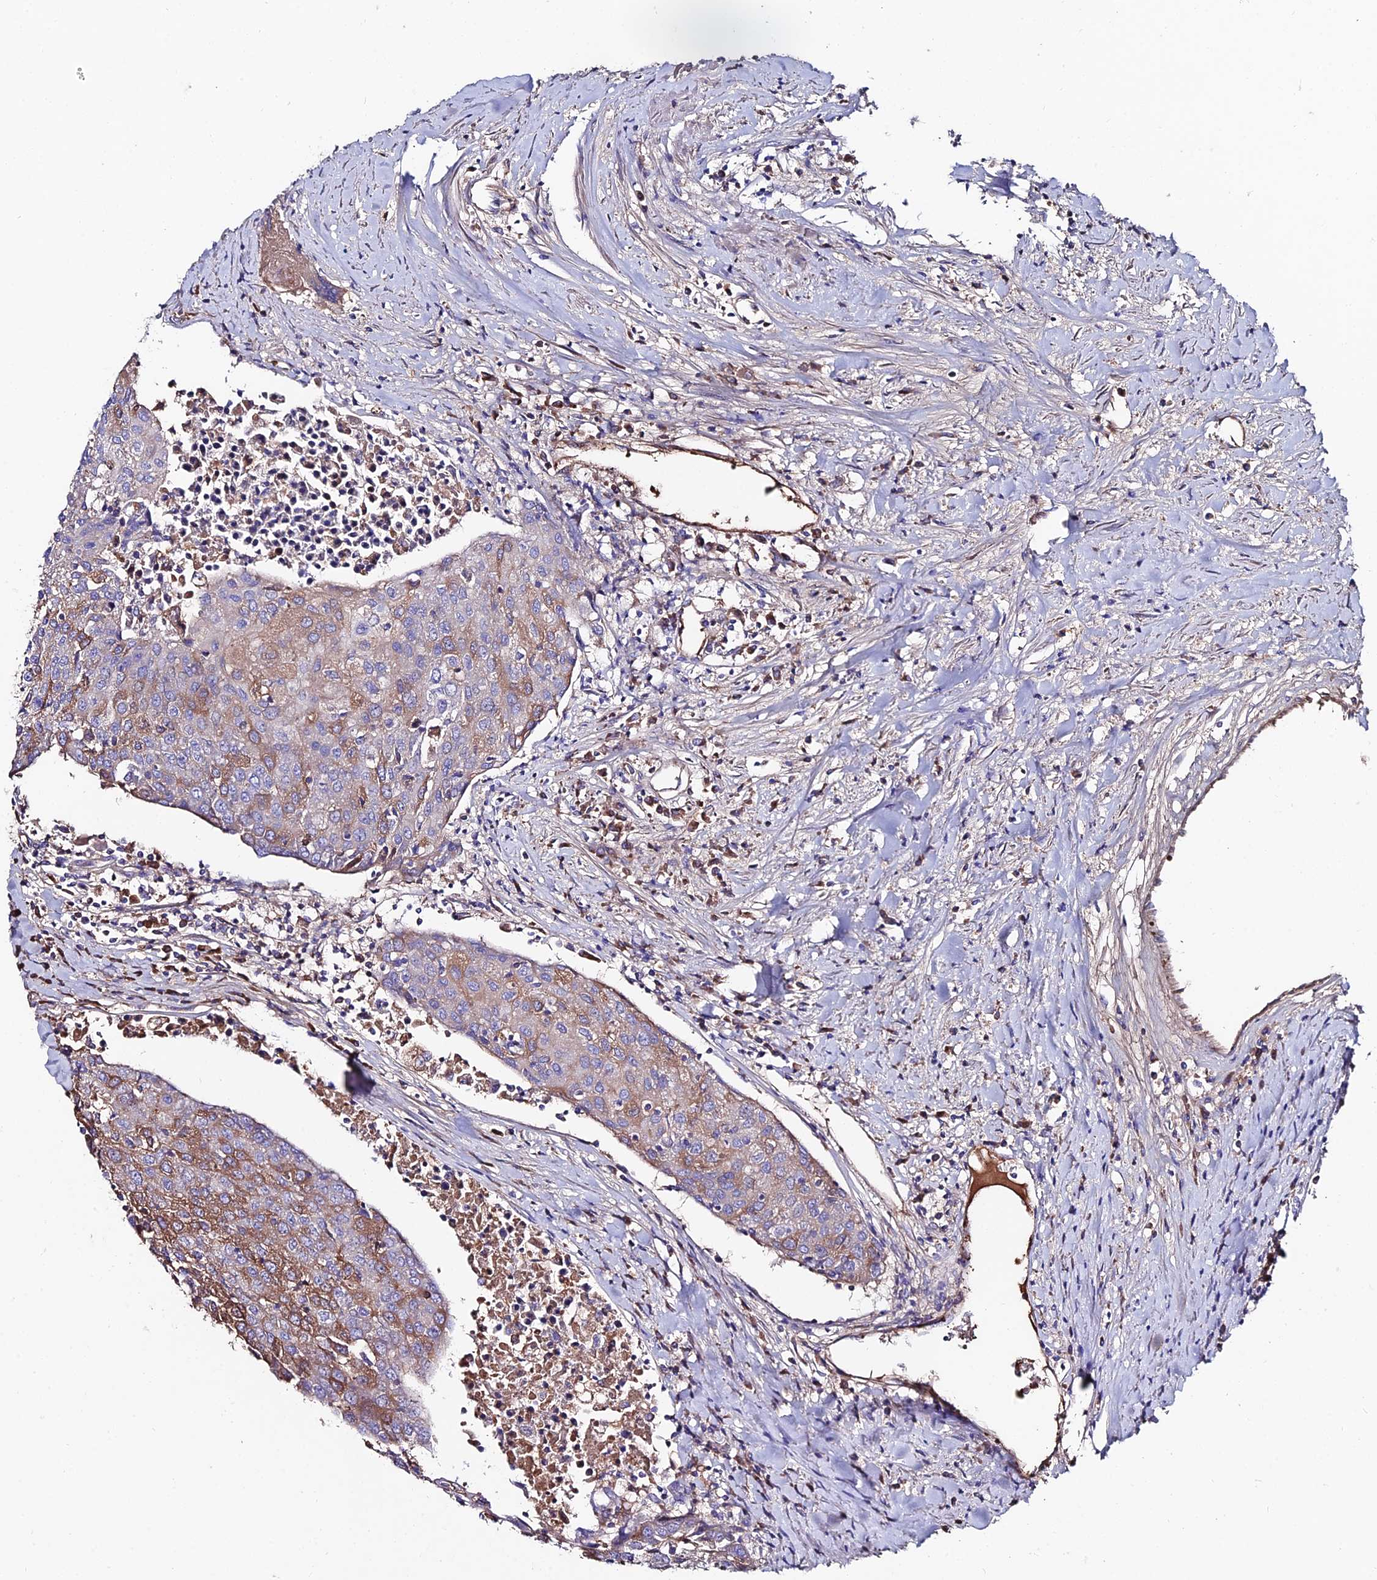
{"staining": {"intensity": "weak", "quantity": "<25%", "location": "cytoplasmic/membranous"}, "tissue": "urothelial cancer", "cell_type": "Tumor cells", "image_type": "cancer", "snomed": [{"axis": "morphology", "description": "Urothelial carcinoma, High grade"}, {"axis": "topography", "description": "Urinary bladder"}], "caption": "Tumor cells are negative for brown protein staining in urothelial cancer. The staining was performed using DAB to visualize the protein expression in brown, while the nuclei were stained in blue with hematoxylin (Magnification: 20x).", "gene": "SLC25A16", "patient": {"sex": "female", "age": 85}}